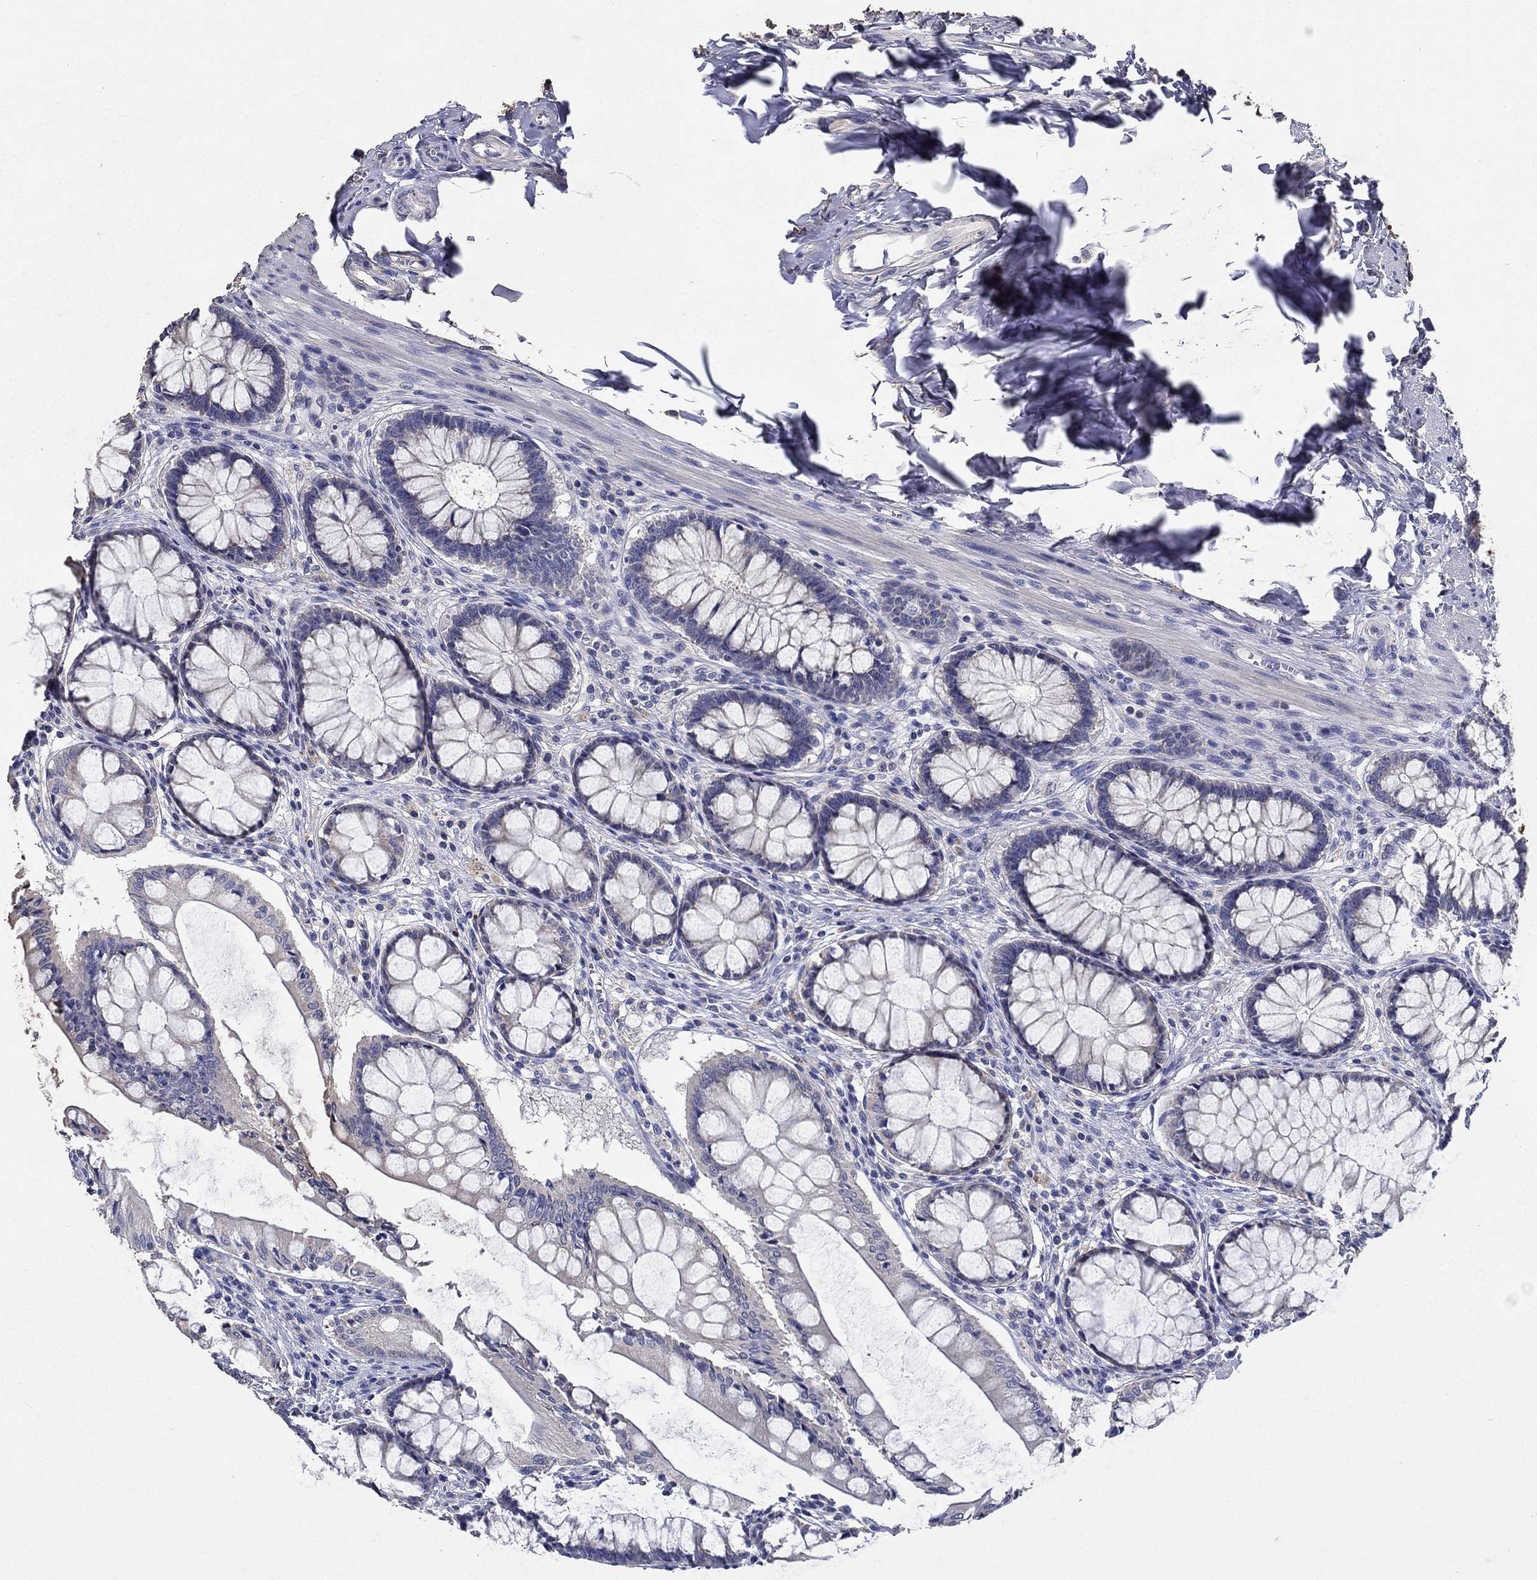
{"staining": {"intensity": "negative", "quantity": "none", "location": "none"}, "tissue": "colon", "cell_type": "Endothelial cells", "image_type": "normal", "snomed": [{"axis": "morphology", "description": "Normal tissue, NOS"}, {"axis": "topography", "description": "Colon"}], "caption": "A photomicrograph of colon stained for a protein exhibits no brown staining in endothelial cells. (Immunohistochemistry, brightfield microscopy, high magnification).", "gene": "PROZ", "patient": {"sex": "female", "age": 65}}